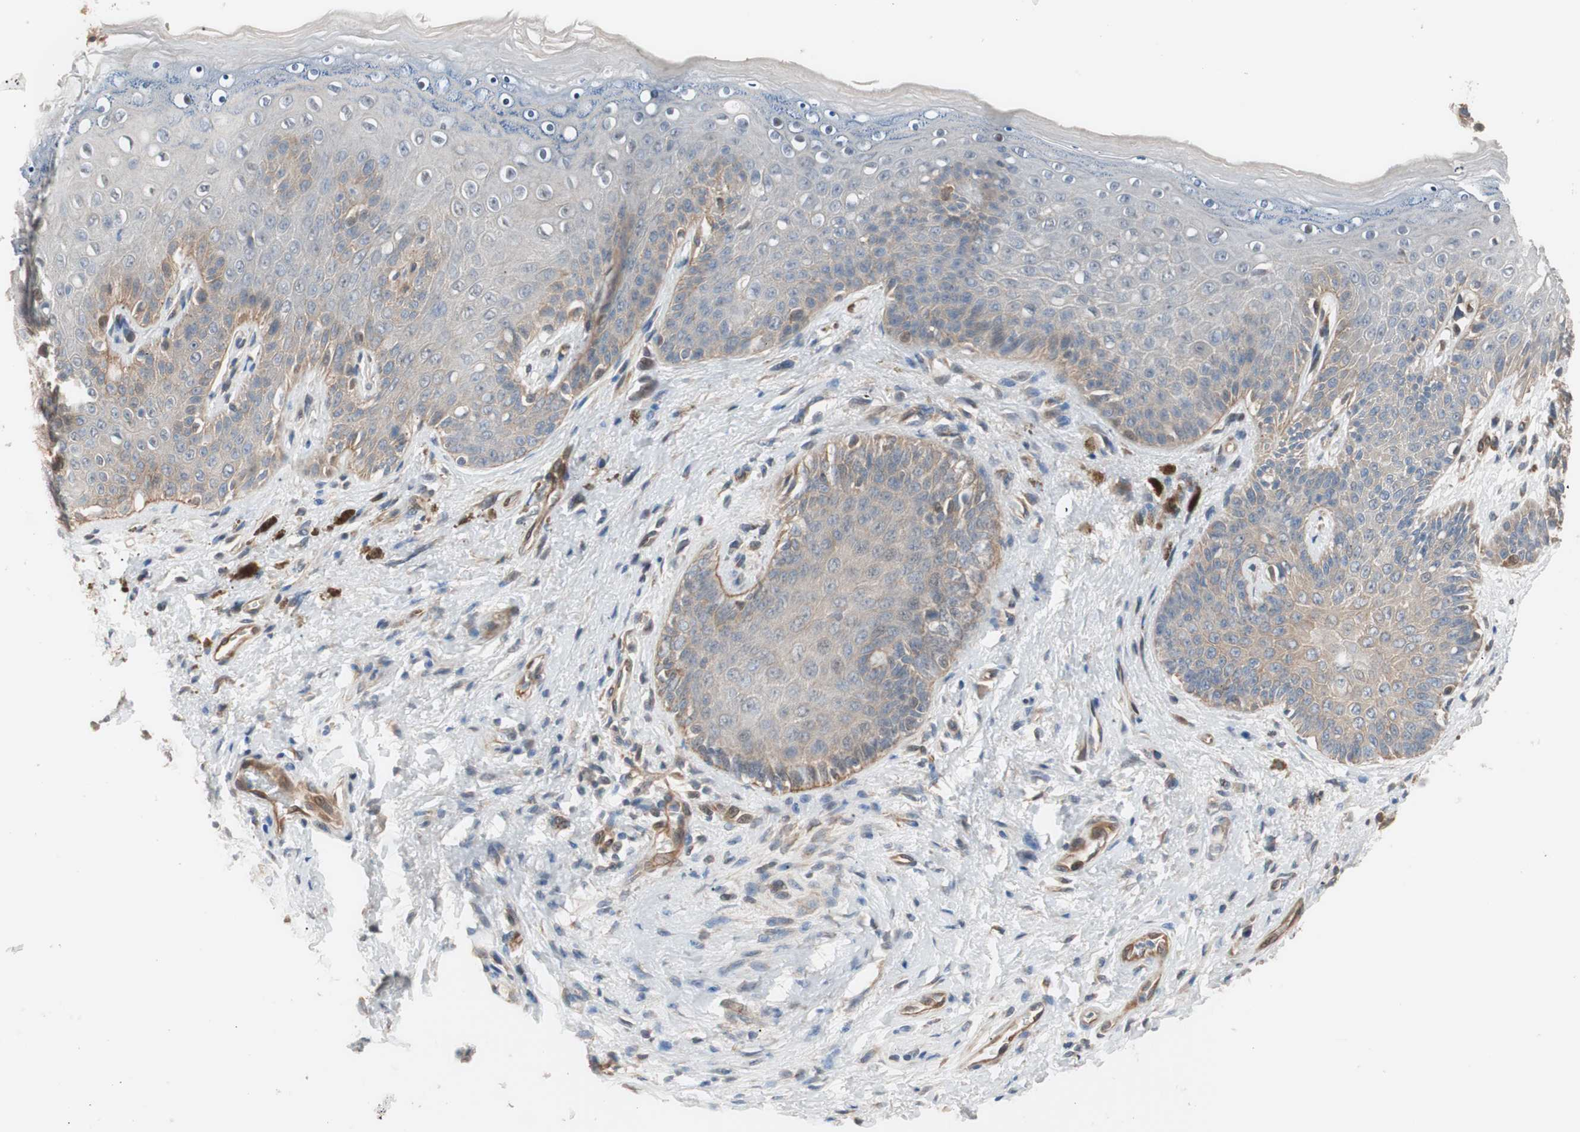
{"staining": {"intensity": "weak", "quantity": "<25%", "location": "cytoplasmic/membranous"}, "tissue": "skin", "cell_type": "Epidermal cells", "image_type": "normal", "snomed": [{"axis": "morphology", "description": "Normal tissue, NOS"}, {"axis": "topography", "description": "Anal"}], "caption": "Immunohistochemistry (IHC) of normal human skin displays no staining in epidermal cells.", "gene": "SMG1", "patient": {"sex": "female", "age": 46}}